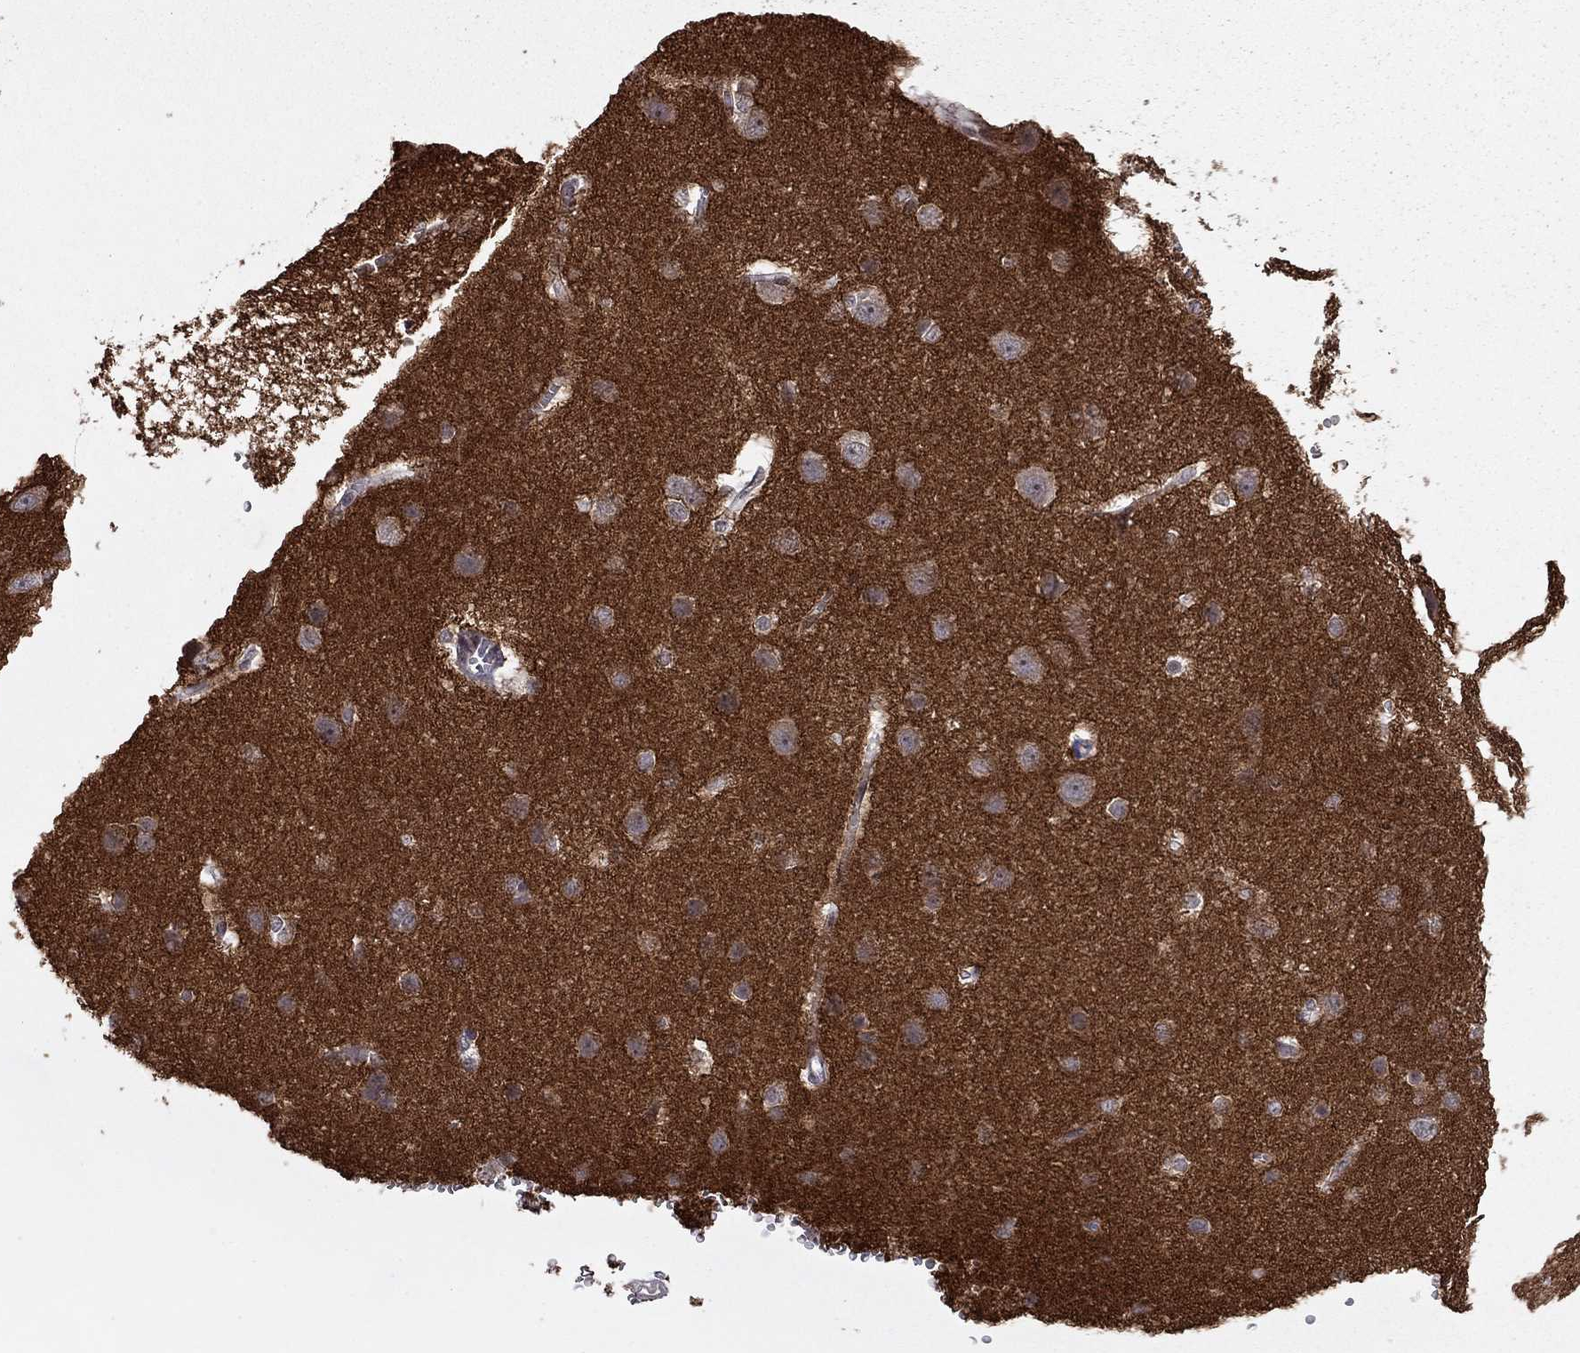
{"staining": {"intensity": "negative", "quantity": "none", "location": "none"}, "tissue": "cerebral cortex", "cell_type": "Endothelial cells", "image_type": "normal", "snomed": [{"axis": "morphology", "description": "Normal tissue, NOS"}, {"axis": "topography", "description": "Cerebral cortex"}], "caption": "Immunohistochemistry of benign human cerebral cortex demonstrates no positivity in endothelial cells. (DAB (3,3'-diaminobenzidine) IHC with hematoxylin counter stain).", "gene": "PRRT2", "patient": {"sex": "male", "age": 37}}